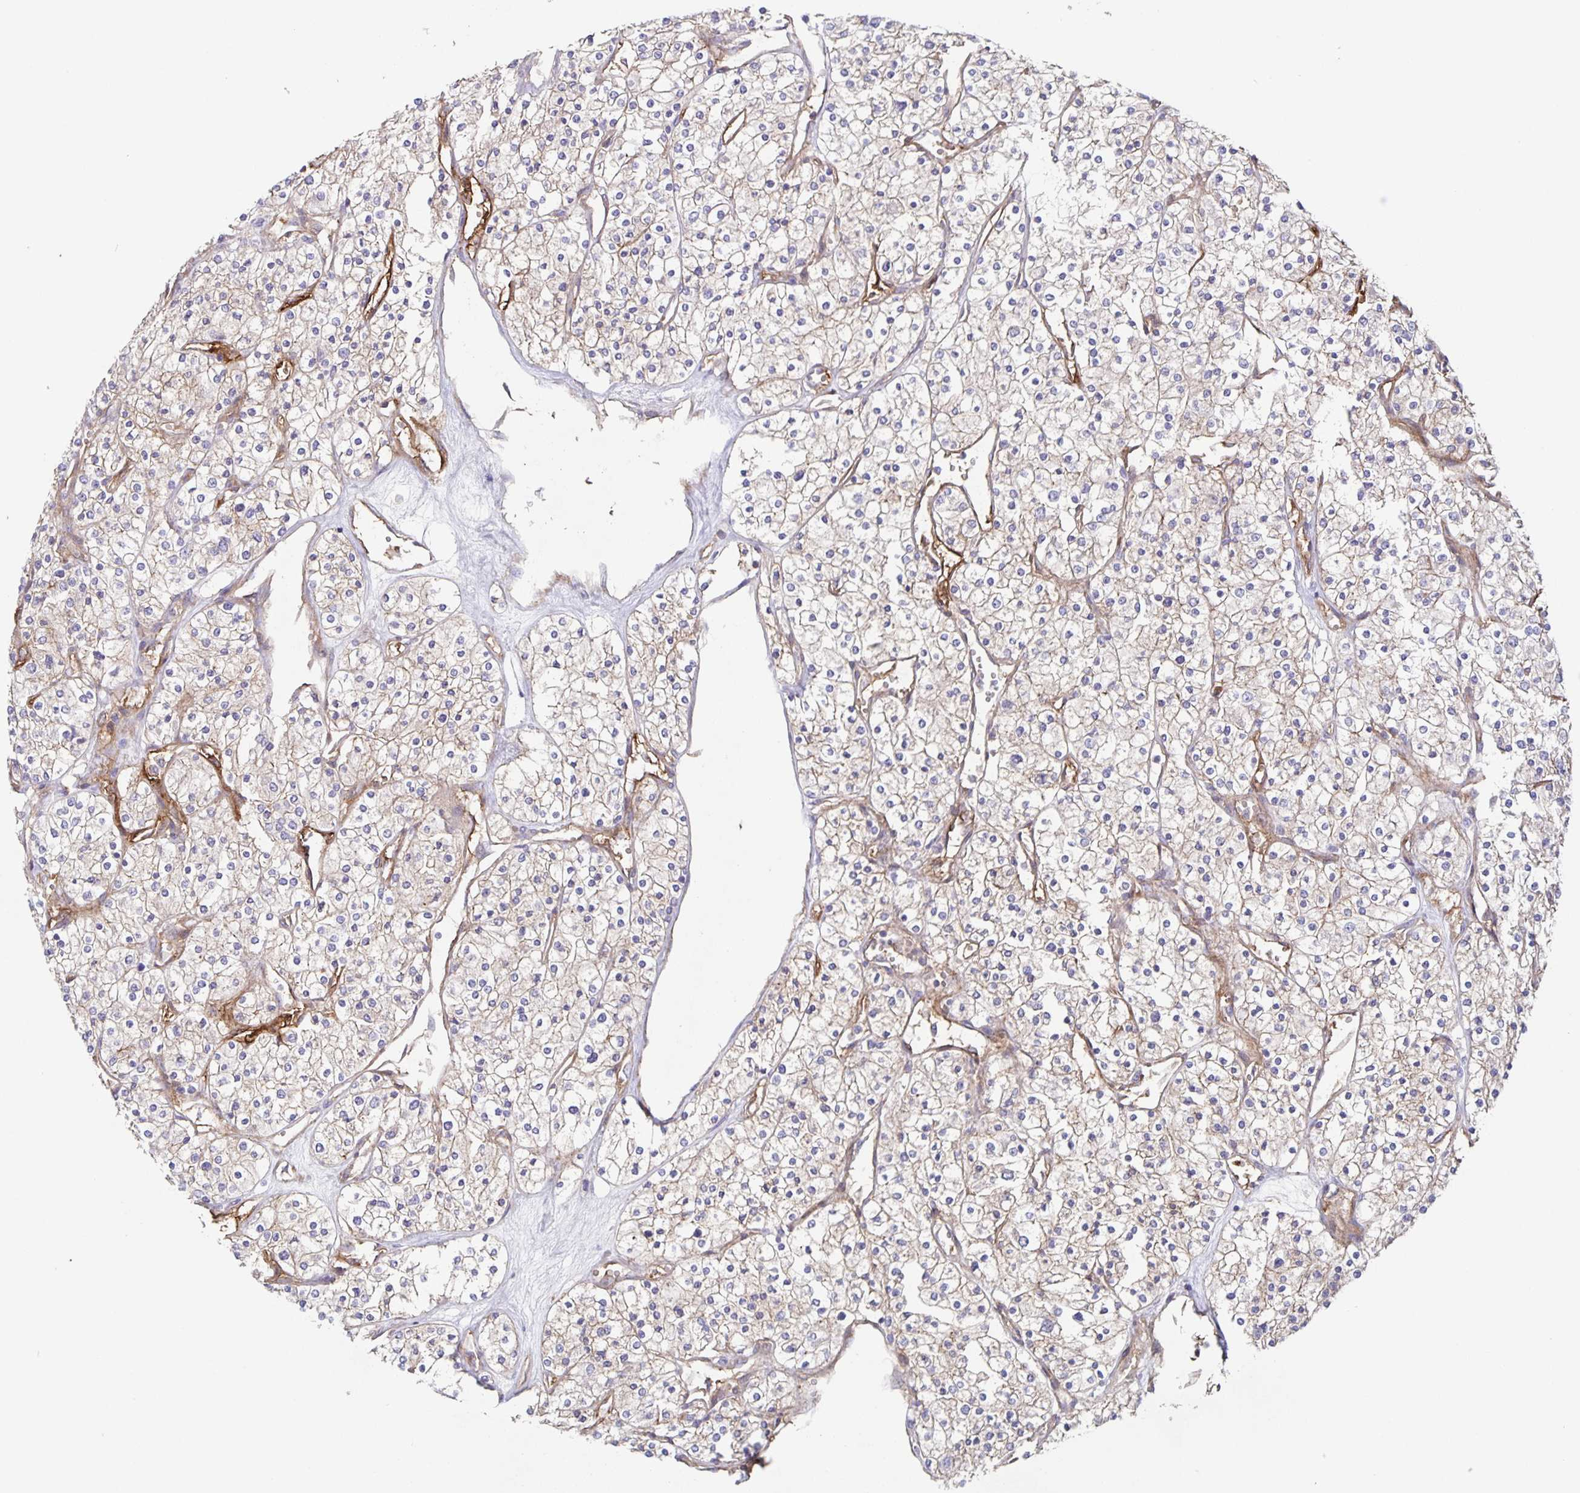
{"staining": {"intensity": "weak", "quantity": "<25%", "location": "cytoplasmic/membranous"}, "tissue": "renal cancer", "cell_type": "Tumor cells", "image_type": "cancer", "snomed": [{"axis": "morphology", "description": "Adenocarcinoma, NOS"}, {"axis": "topography", "description": "Kidney"}], "caption": "This is a image of immunohistochemistry (IHC) staining of renal cancer, which shows no staining in tumor cells. (Brightfield microscopy of DAB (3,3'-diaminobenzidine) immunohistochemistry at high magnification).", "gene": "ITGA2", "patient": {"sex": "male", "age": 80}}